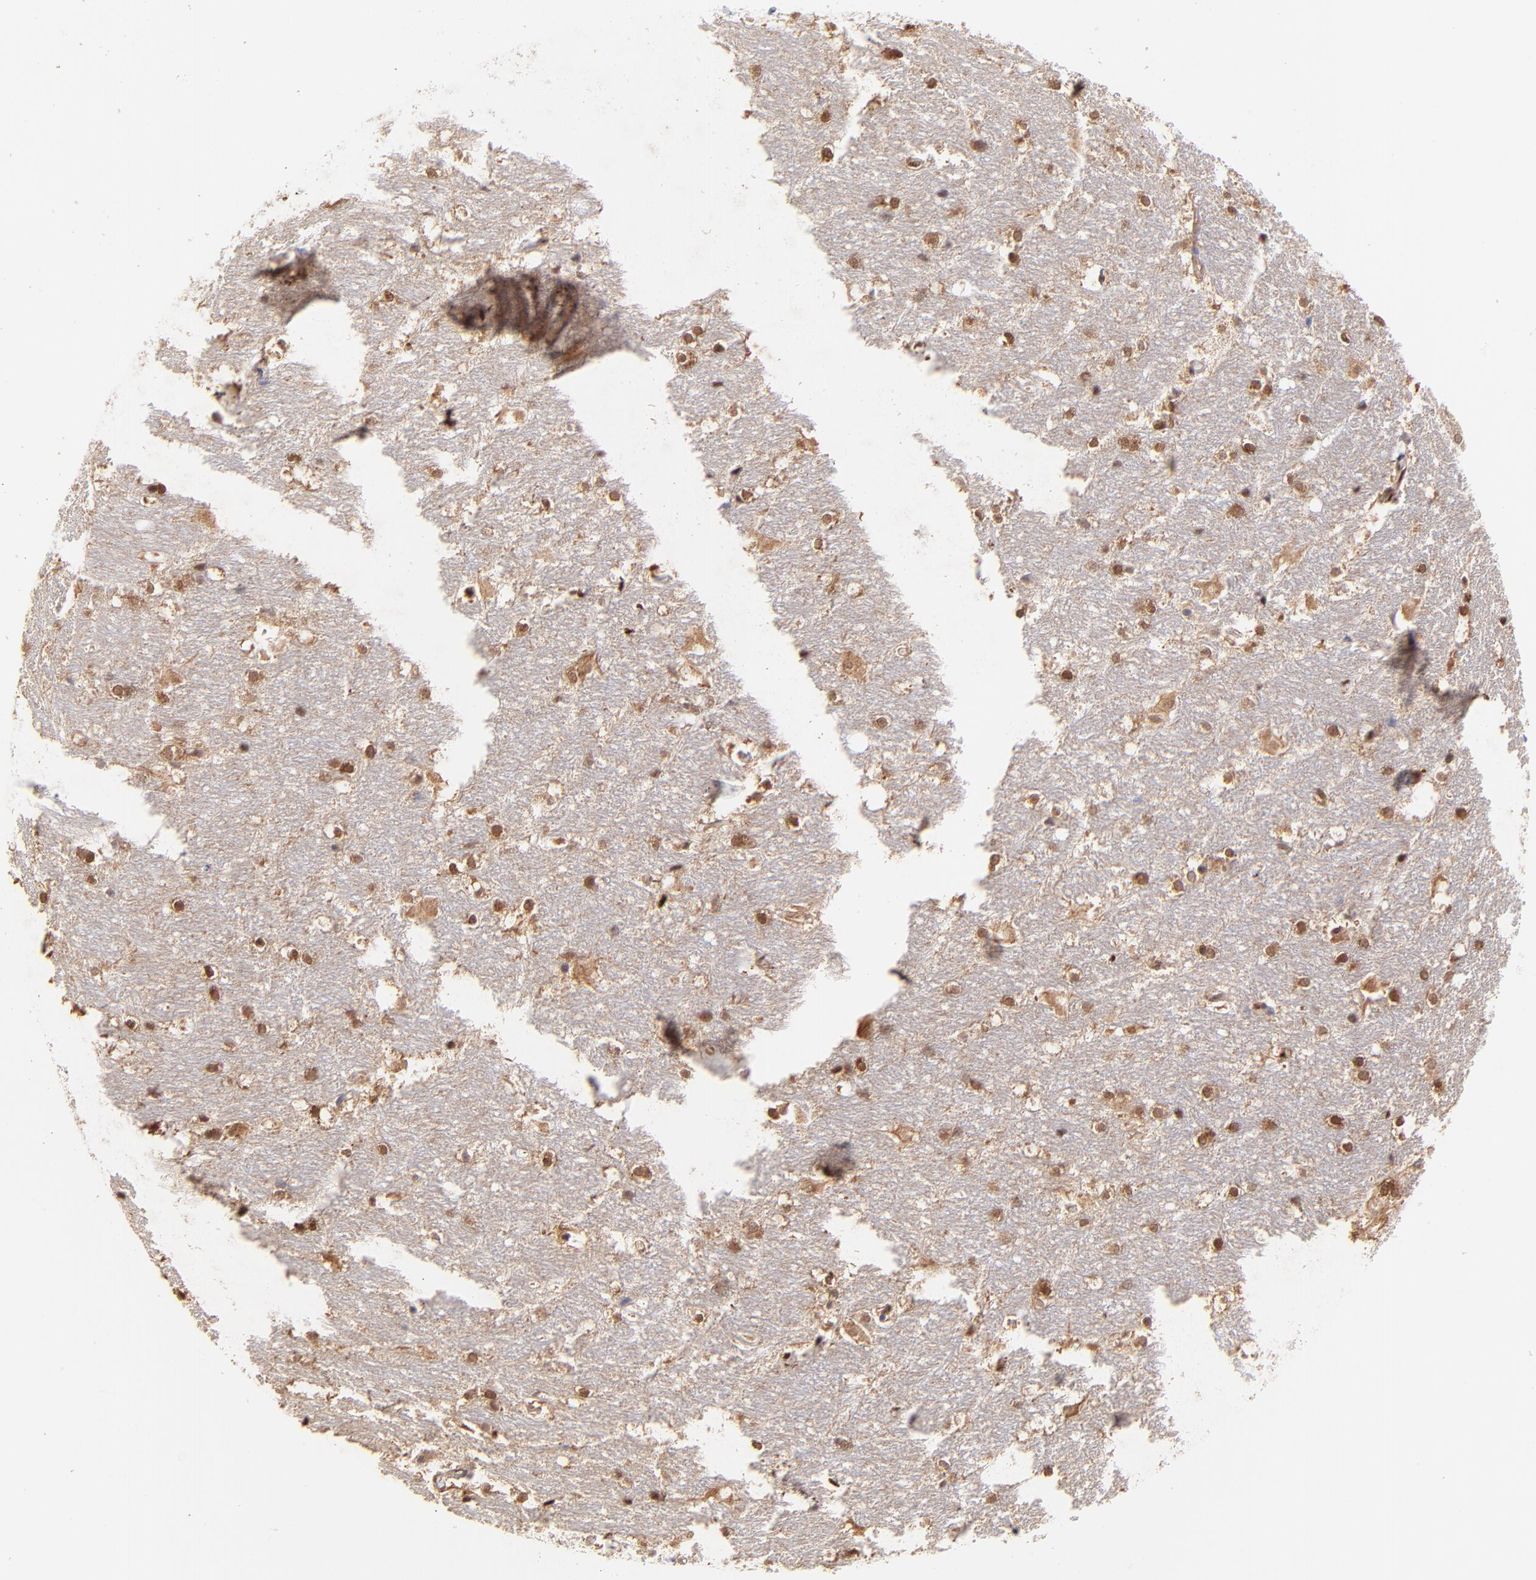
{"staining": {"intensity": "moderate", "quantity": ">75%", "location": "cytoplasmic/membranous,nuclear"}, "tissue": "hippocampus", "cell_type": "Glial cells", "image_type": "normal", "snomed": [{"axis": "morphology", "description": "Normal tissue, NOS"}, {"axis": "topography", "description": "Hippocampus"}], "caption": "Hippocampus stained with a brown dye displays moderate cytoplasmic/membranous,nuclear positive staining in approximately >75% of glial cells.", "gene": "HYAL1", "patient": {"sex": "female", "age": 19}}